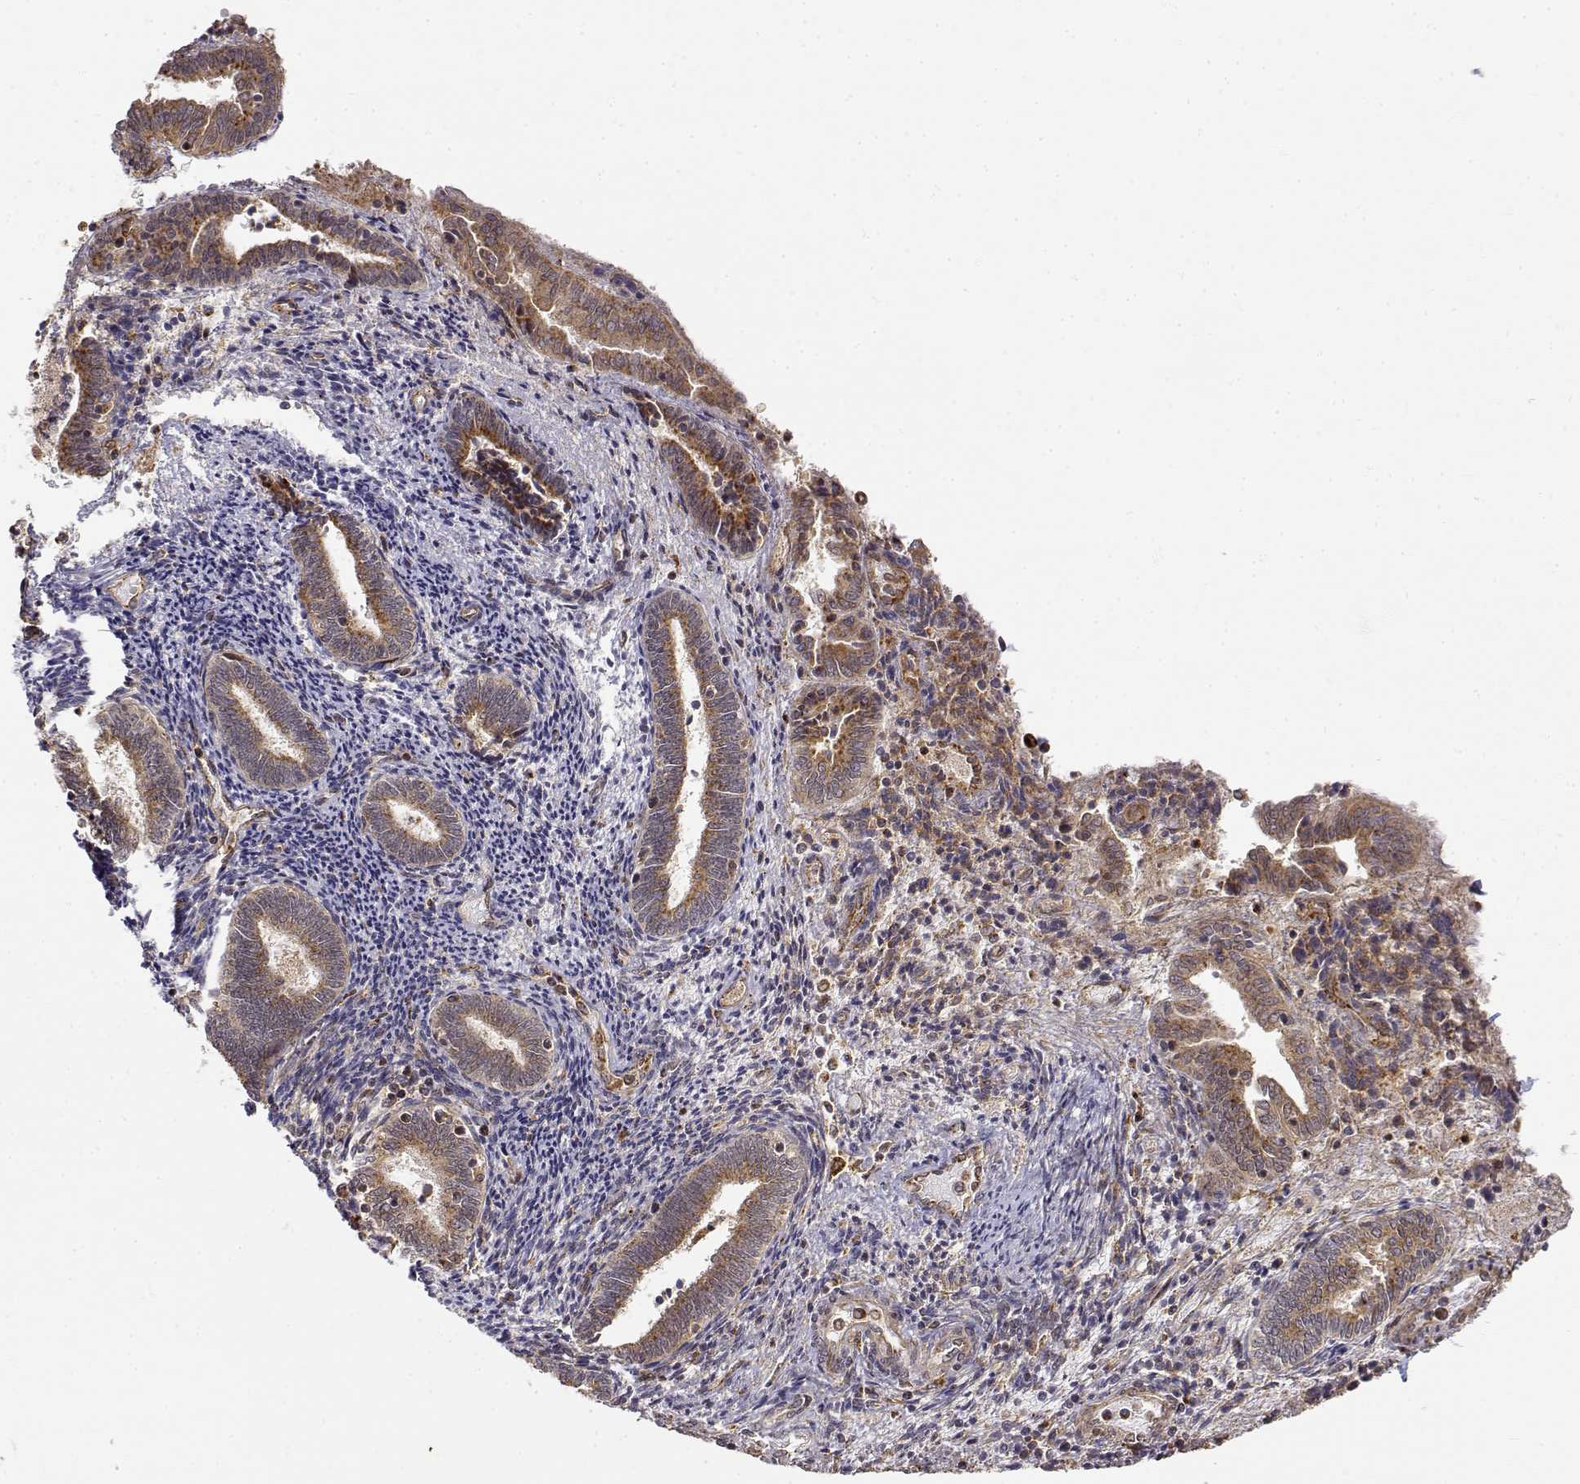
{"staining": {"intensity": "weak", "quantity": "<25%", "location": "nuclear"}, "tissue": "endometrium", "cell_type": "Cells in endometrial stroma", "image_type": "normal", "snomed": [{"axis": "morphology", "description": "Normal tissue, NOS"}, {"axis": "topography", "description": "Endometrium"}], "caption": "Endometrium stained for a protein using IHC exhibits no expression cells in endometrial stroma.", "gene": "RNF13", "patient": {"sex": "female", "age": 42}}